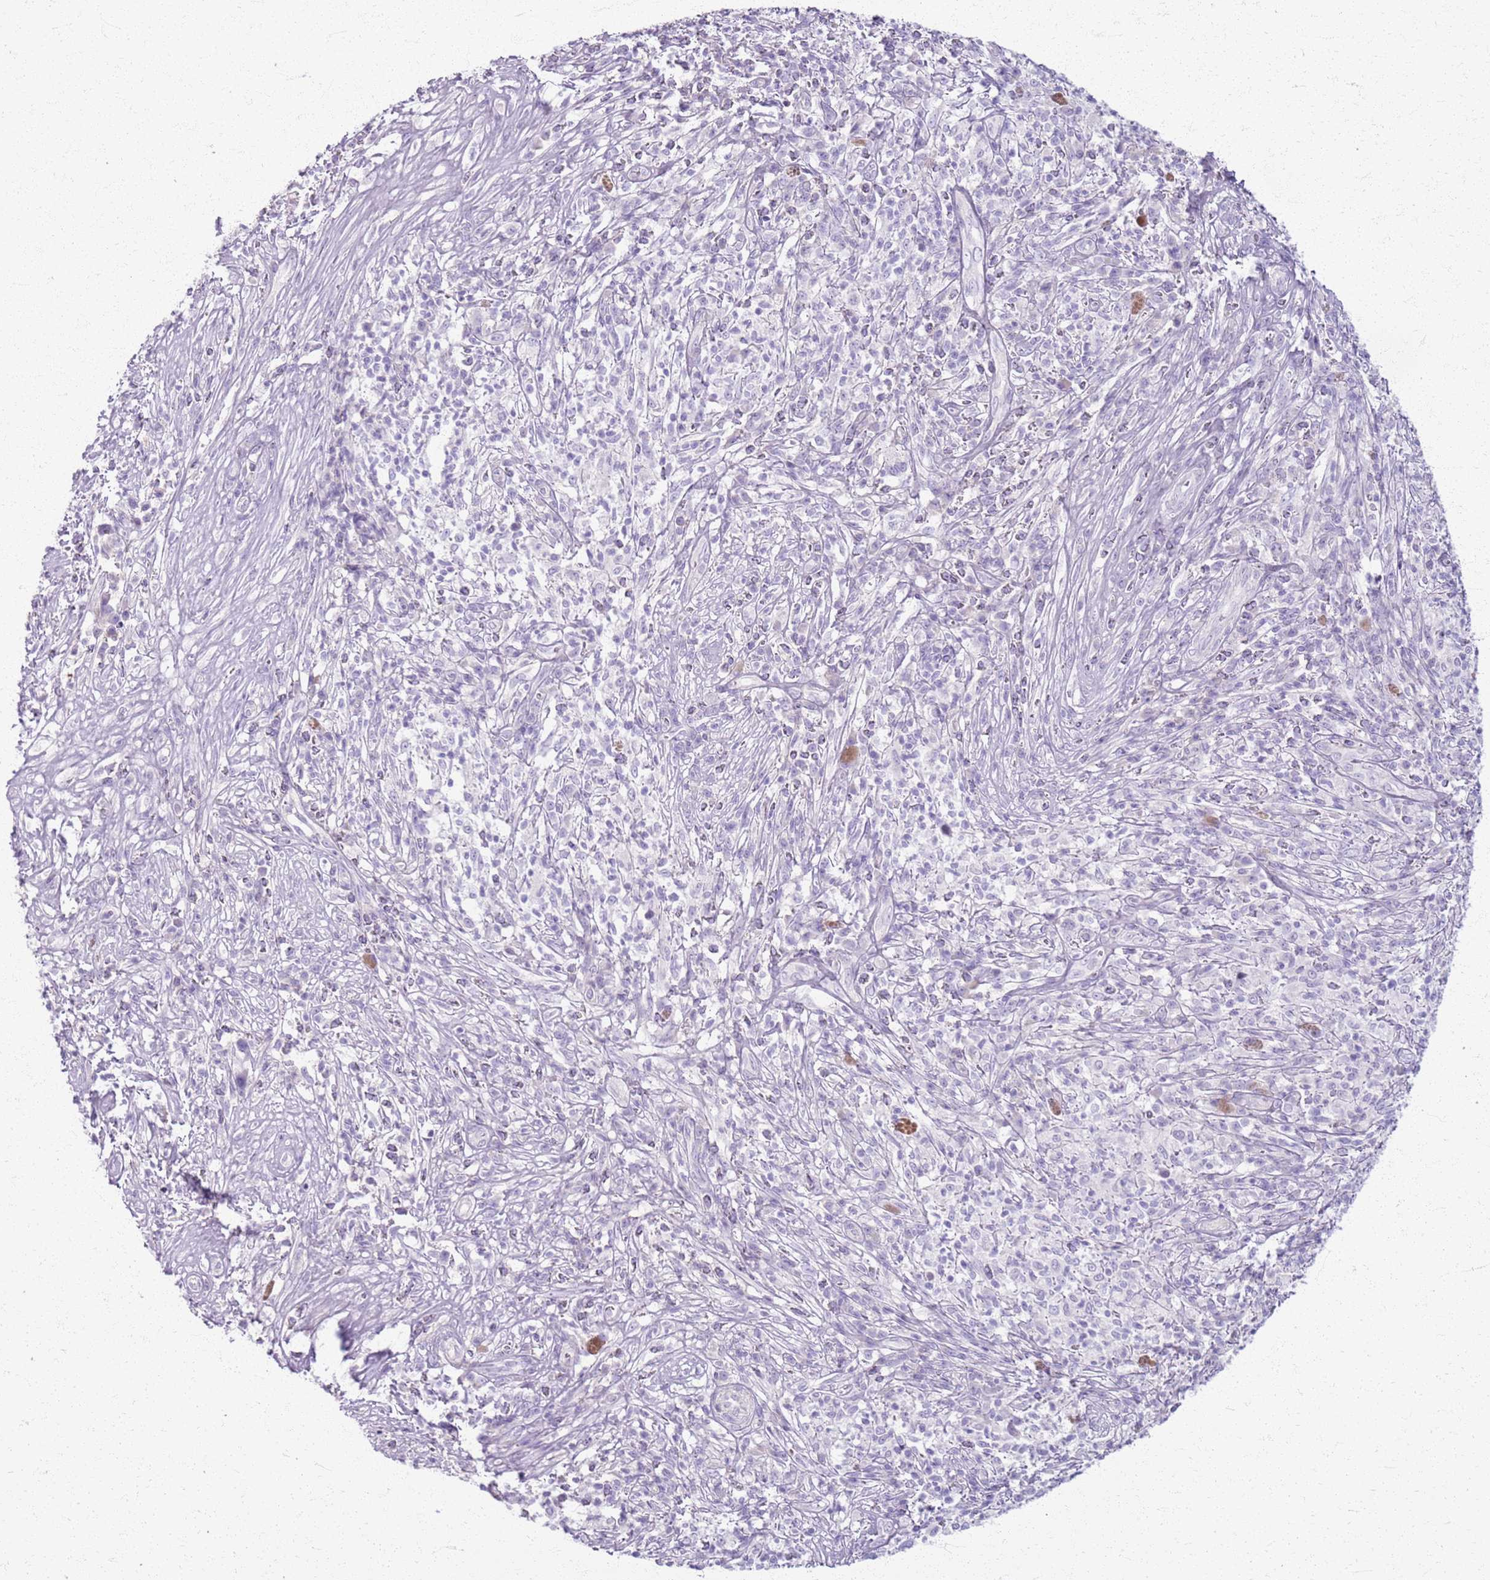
{"staining": {"intensity": "negative", "quantity": "none", "location": "none"}, "tissue": "melanoma", "cell_type": "Tumor cells", "image_type": "cancer", "snomed": [{"axis": "morphology", "description": "Malignant melanoma, NOS"}, {"axis": "topography", "description": "Skin"}], "caption": "DAB immunohistochemical staining of human melanoma demonstrates no significant staining in tumor cells.", "gene": "CSRP3", "patient": {"sex": "male", "age": 66}}